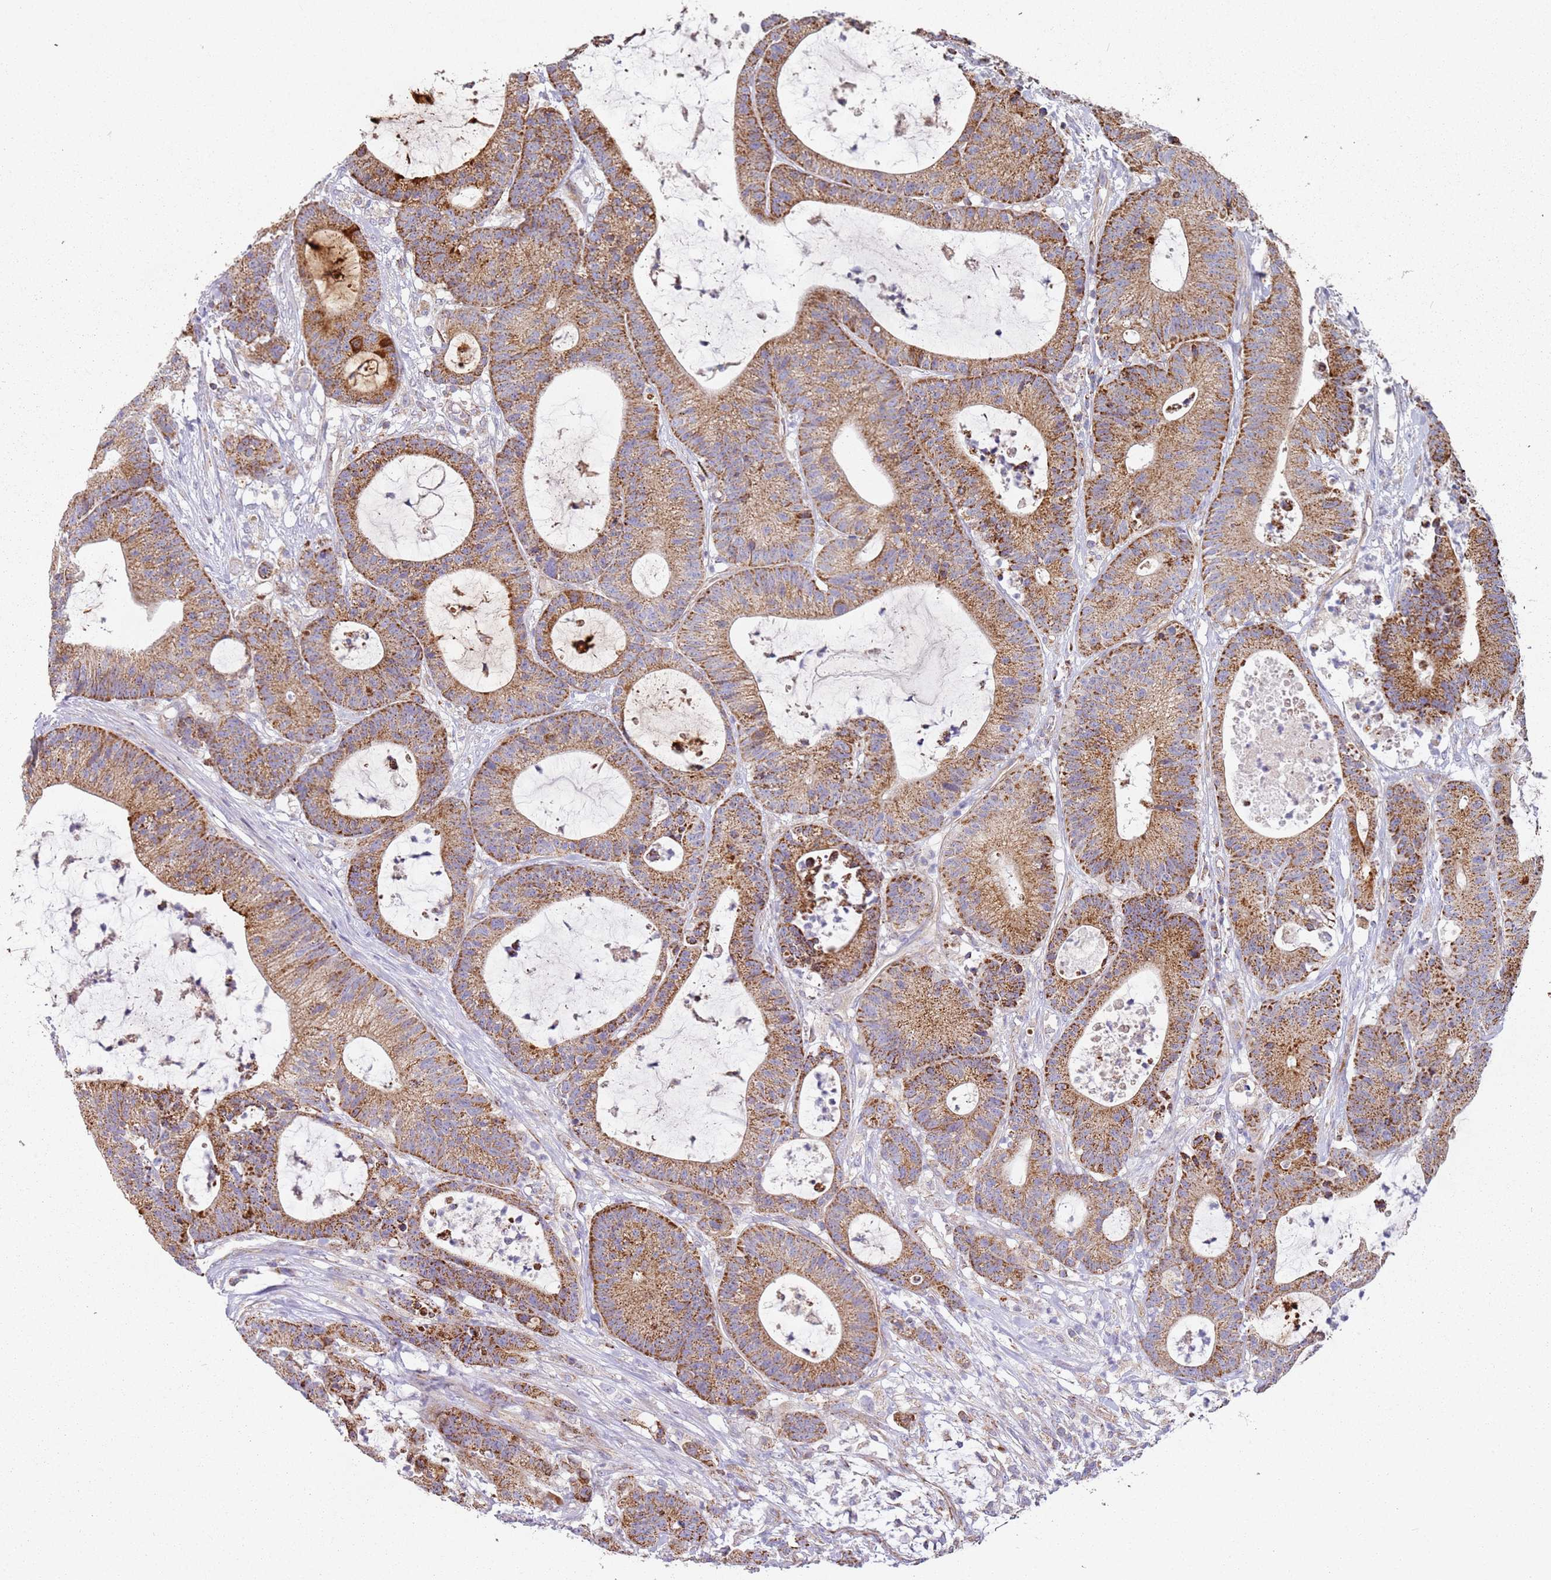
{"staining": {"intensity": "moderate", "quantity": ">75%", "location": "cytoplasmic/membranous"}, "tissue": "colorectal cancer", "cell_type": "Tumor cells", "image_type": "cancer", "snomed": [{"axis": "morphology", "description": "Adenocarcinoma, NOS"}, {"axis": "topography", "description": "Colon"}], "caption": "Tumor cells demonstrate medium levels of moderate cytoplasmic/membranous staining in about >75% of cells in colorectal cancer (adenocarcinoma).", "gene": "ALS2", "patient": {"sex": "female", "age": 84}}